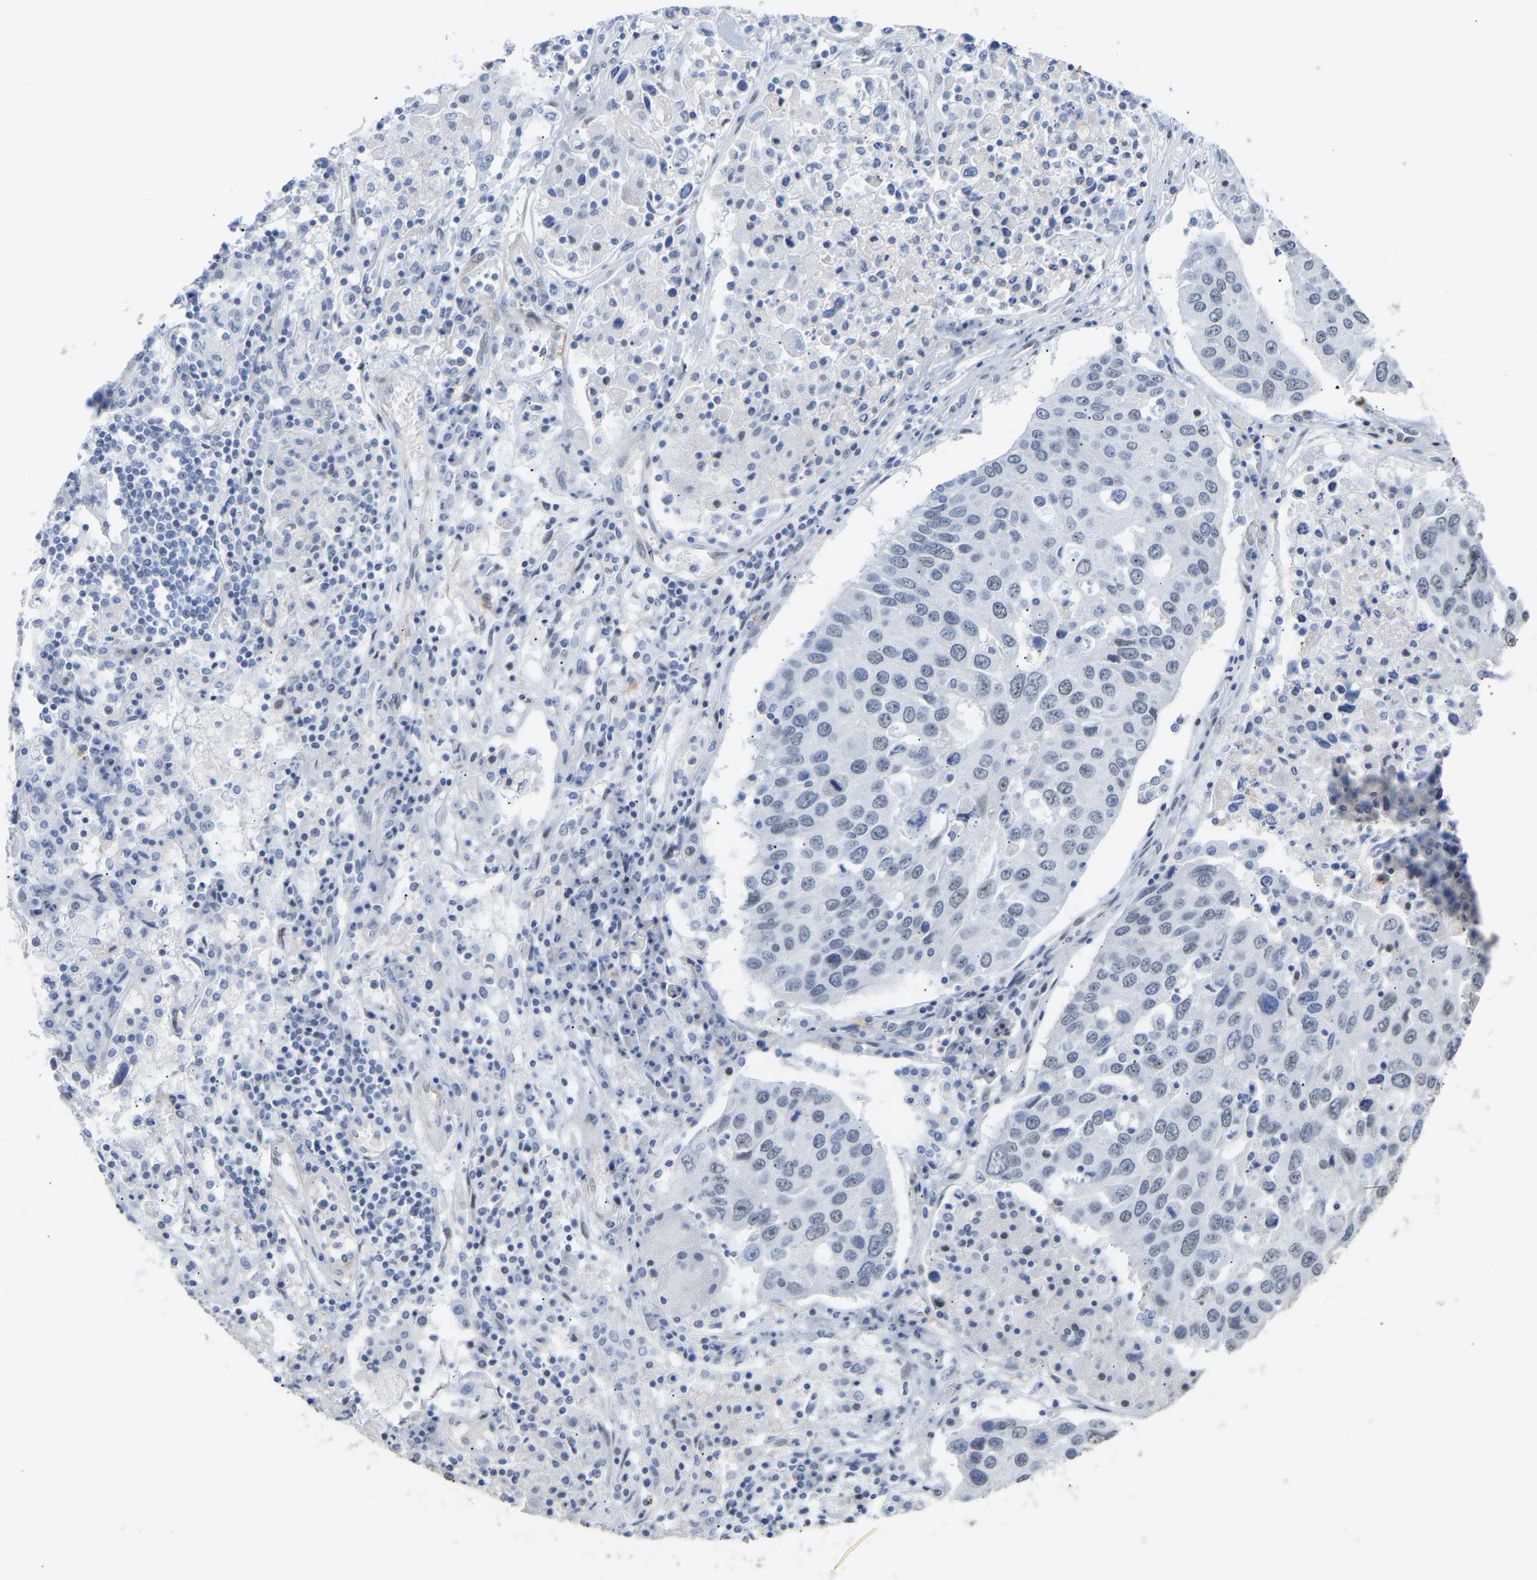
{"staining": {"intensity": "weak", "quantity": "<25%", "location": "nuclear"}, "tissue": "lung cancer", "cell_type": "Tumor cells", "image_type": "cancer", "snomed": [{"axis": "morphology", "description": "Squamous cell carcinoma, NOS"}, {"axis": "topography", "description": "Lung"}], "caption": "Tumor cells are negative for protein expression in human lung cancer (squamous cell carcinoma). The staining is performed using DAB (3,3'-diaminobenzidine) brown chromogen with nuclei counter-stained in using hematoxylin.", "gene": "AMPH", "patient": {"sex": "male", "age": 65}}